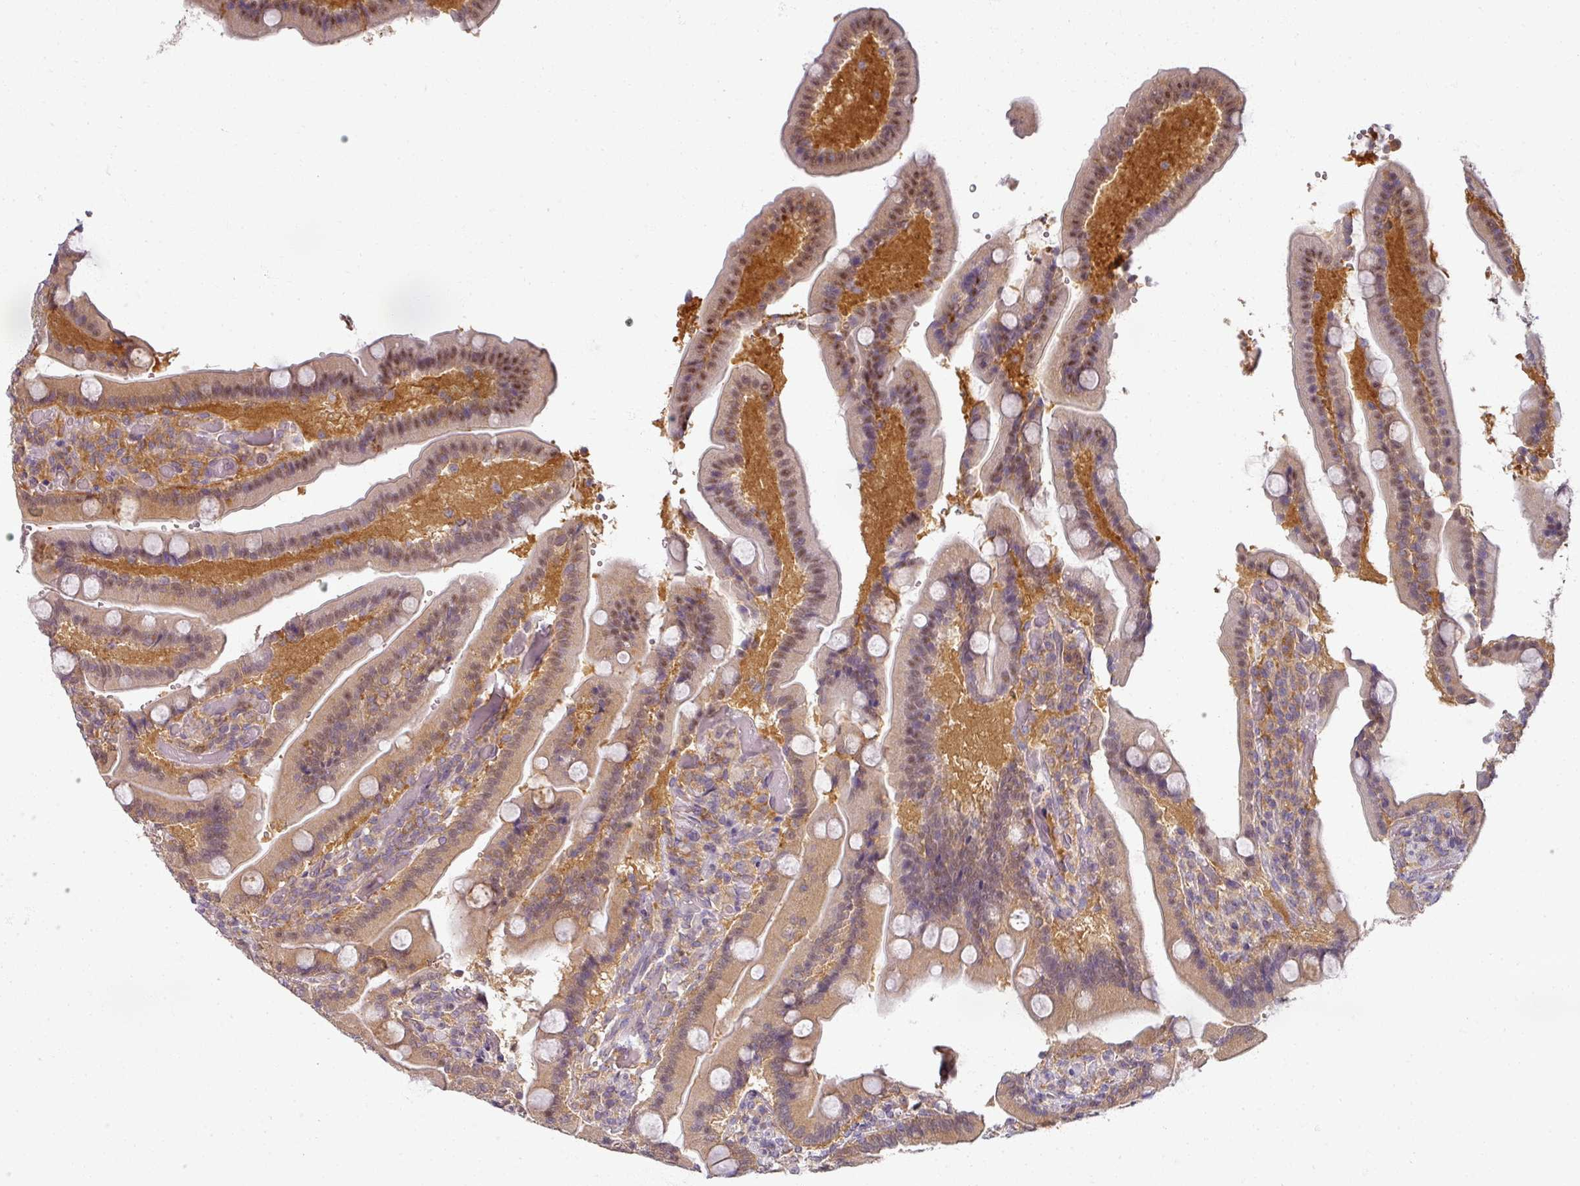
{"staining": {"intensity": "moderate", "quantity": ">75%", "location": "cytoplasmic/membranous"}, "tissue": "duodenum", "cell_type": "Glandular cells", "image_type": "normal", "snomed": [{"axis": "morphology", "description": "Normal tissue, NOS"}, {"axis": "topography", "description": "Duodenum"}], "caption": "Moderate cytoplasmic/membranous staining for a protein is present in about >75% of glandular cells of unremarkable duodenum using immunohistochemistry (IHC).", "gene": "AGPAT4", "patient": {"sex": "female", "age": 62}}